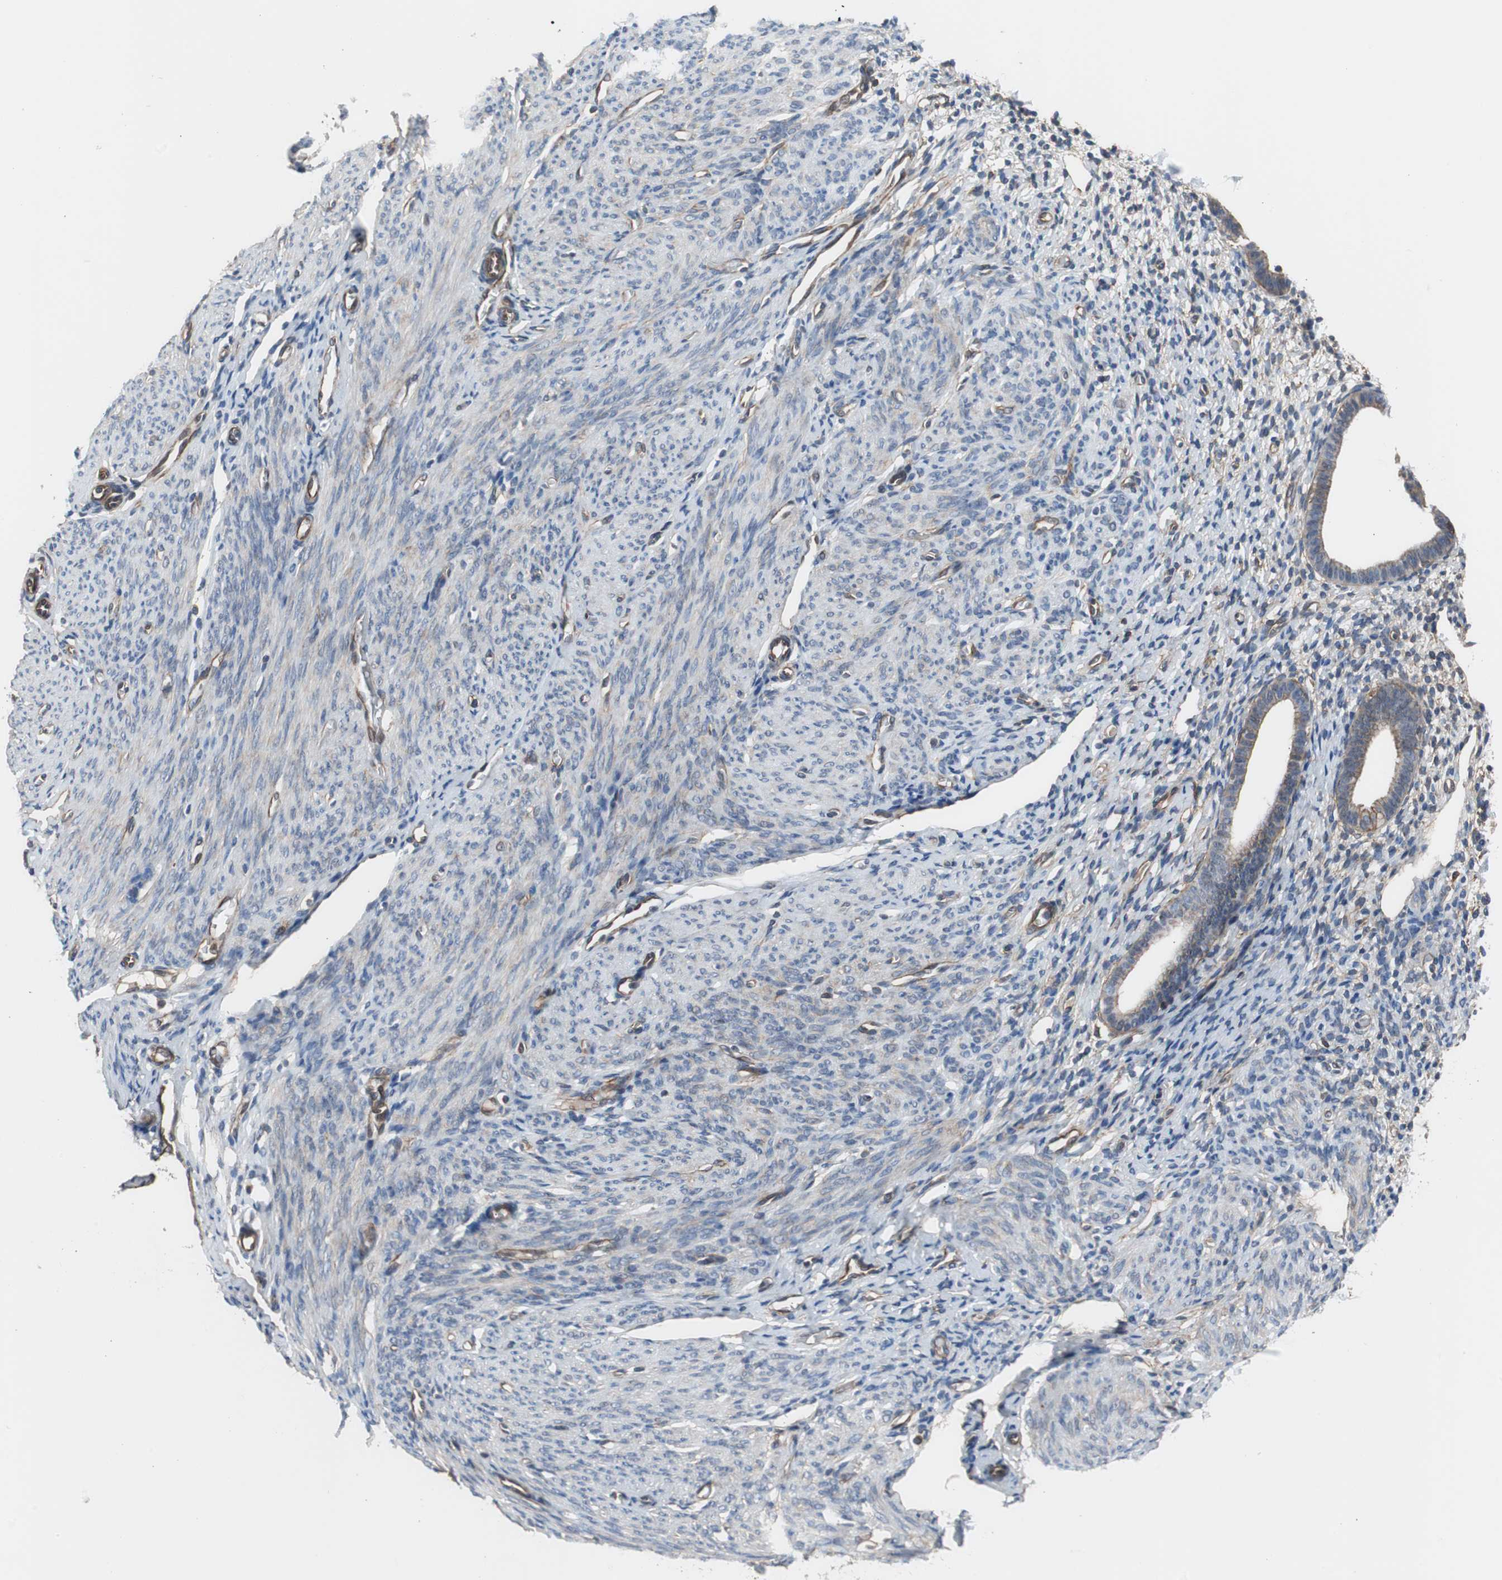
{"staining": {"intensity": "moderate", "quantity": "25%-75%", "location": "cytoplasmic/membranous"}, "tissue": "endometrium", "cell_type": "Cells in endometrial stroma", "image_type": "normal", "snomed": [{"axis": "morphology", "description": "Normal tissue, NOS"}, {"axis": "topography", "description": "Endometrium"}], "caption": "High-power microscopy captured an IHC histopathology image of unremarkable endometrium, revealing moderate cytoplasmic/membranous positivity in about 25%-75% of cells in endometrial stroma.", "gene": "KIF3B", "patient": {"sex": "female", "age": 61}}